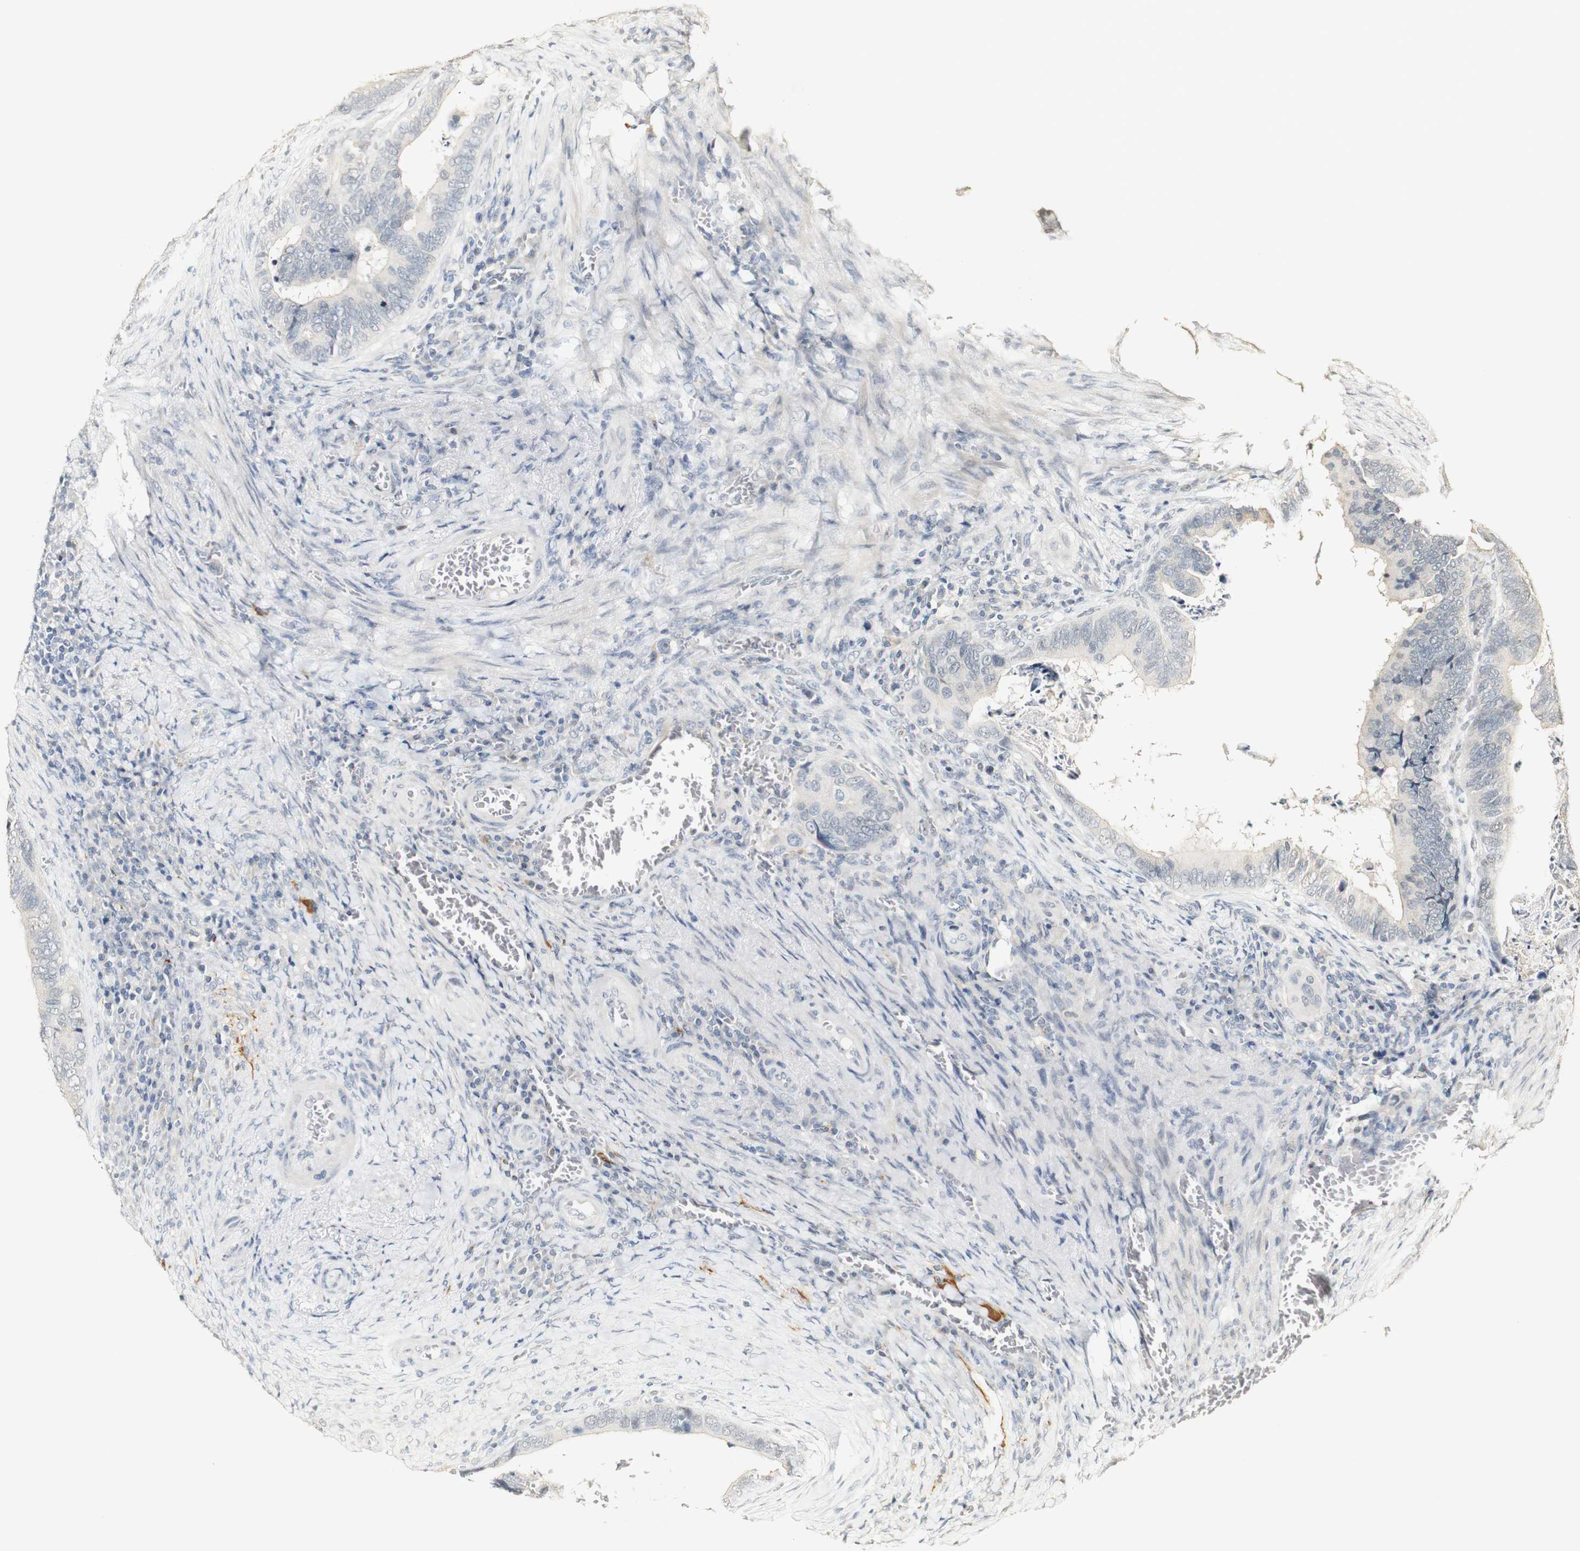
{"staining": {"intensity": "negative", "quantity": "none", "location": "none"}, "tissue": "colorectal cancer", "cell_type": "Tumor cells", "image_type": "cancer", "snomed": [{"axis": "morphology", "description": "Adenocarcinoma, NOS"}, {"axis": "topography", "description": "Colon"}], "caption": "The image demonstrates no significant expression in tumor cells of adenocarcinoma (colorectal). The staining was performed using DAB (3,3'-diaminobenzidine) to visualize the protein expression in brown, while the nuclei were stained in blue with hematoxylin (Magnification: 20x).", "gene": "SYT7", "patient": {"sex": "male", "age": 72}}